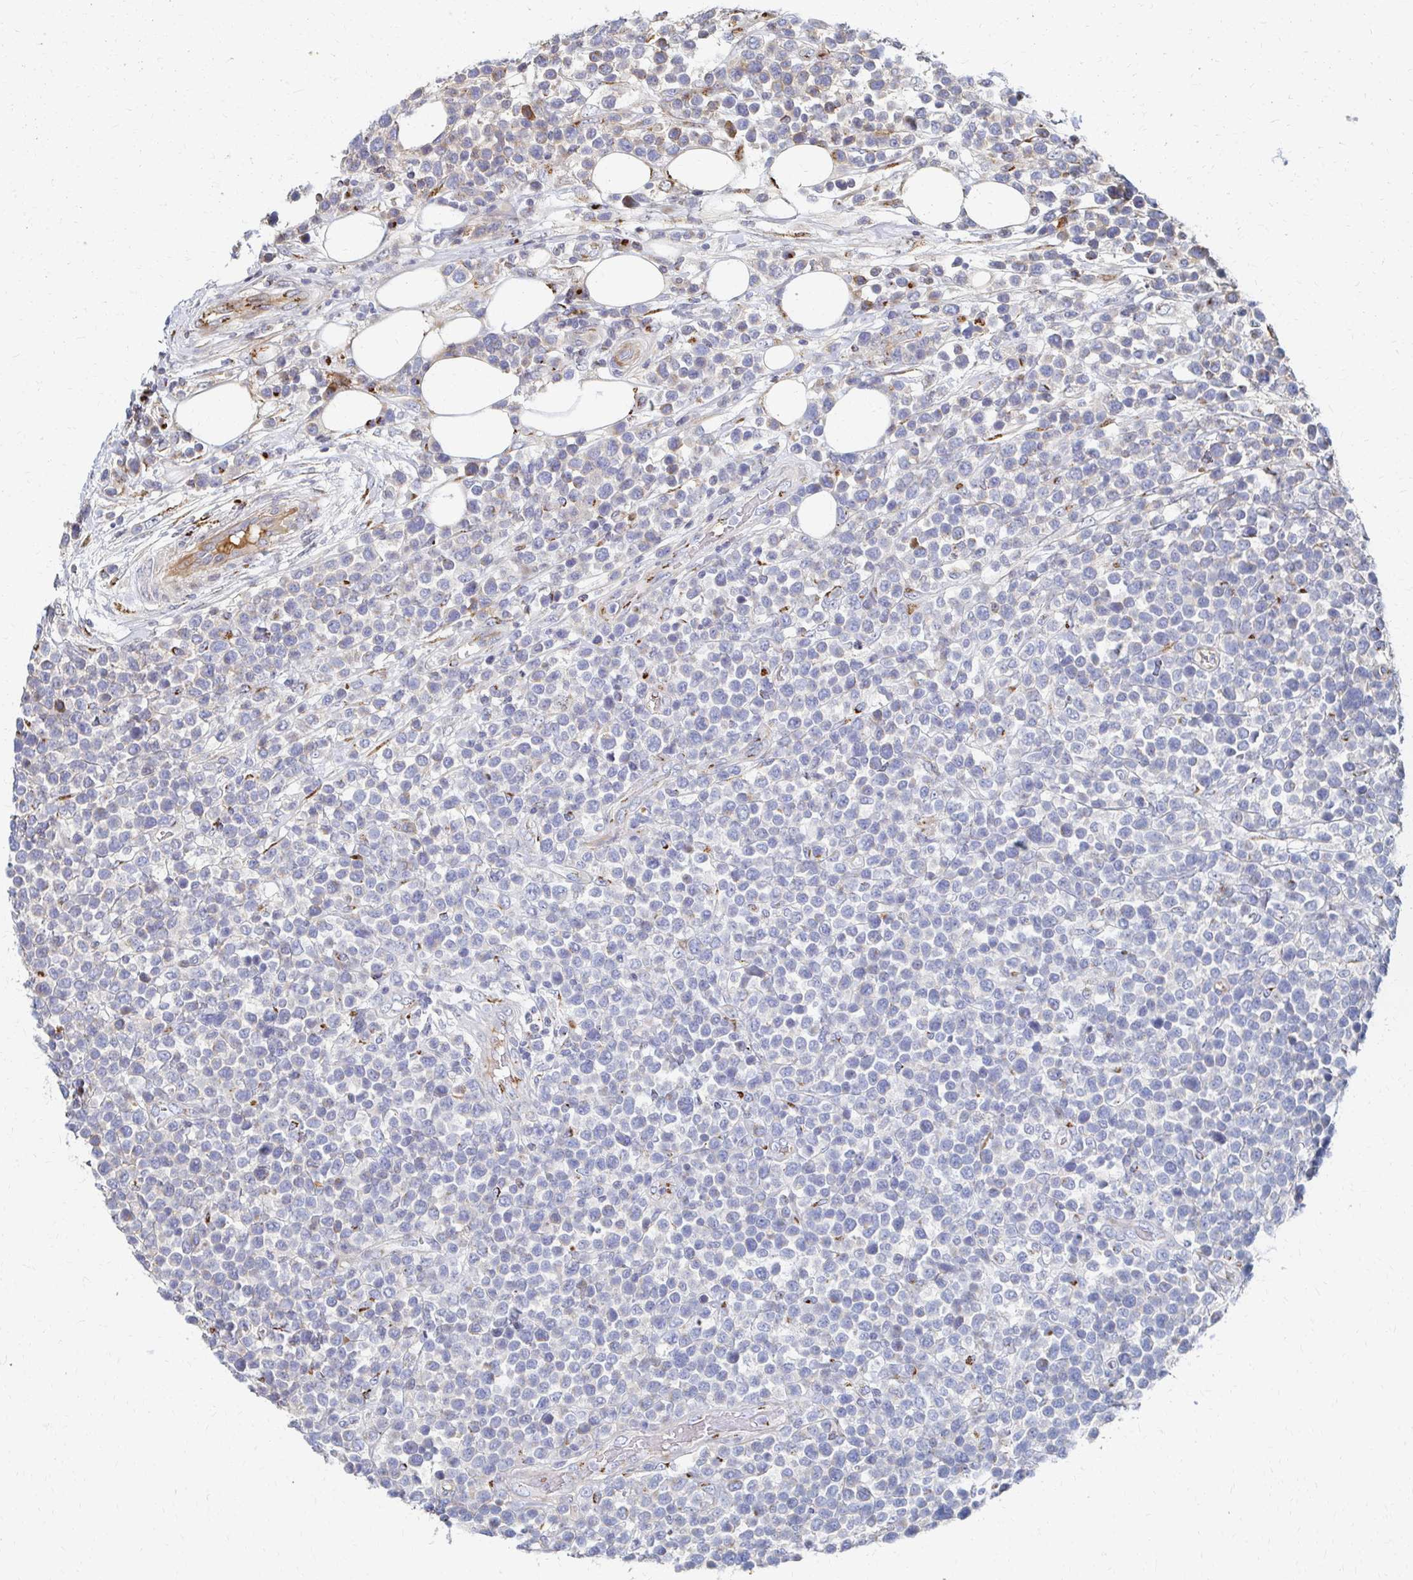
{"staining": {"intensity": "negative", "quantity": "none", "location": "none"}, "tissue": "lymphoma", "cell_type": "Tumor cells", "image_type": "cancer", "snomed": [{"axis": "morphology", "description": "Malignant lymphoma, non-Hodgkin's type, Low grade"}, {"axis": "topography", "description": "Lymph node"}], "caption": "Protein analysis of lymphoma exhibits no significant positivity in tumor cells. (Brightfield microscopy of DAB immunohistochemistry (IHC) at high magnification).", "gene": "MAN1A1", "patient": {"sex": "male", "age": 60}}